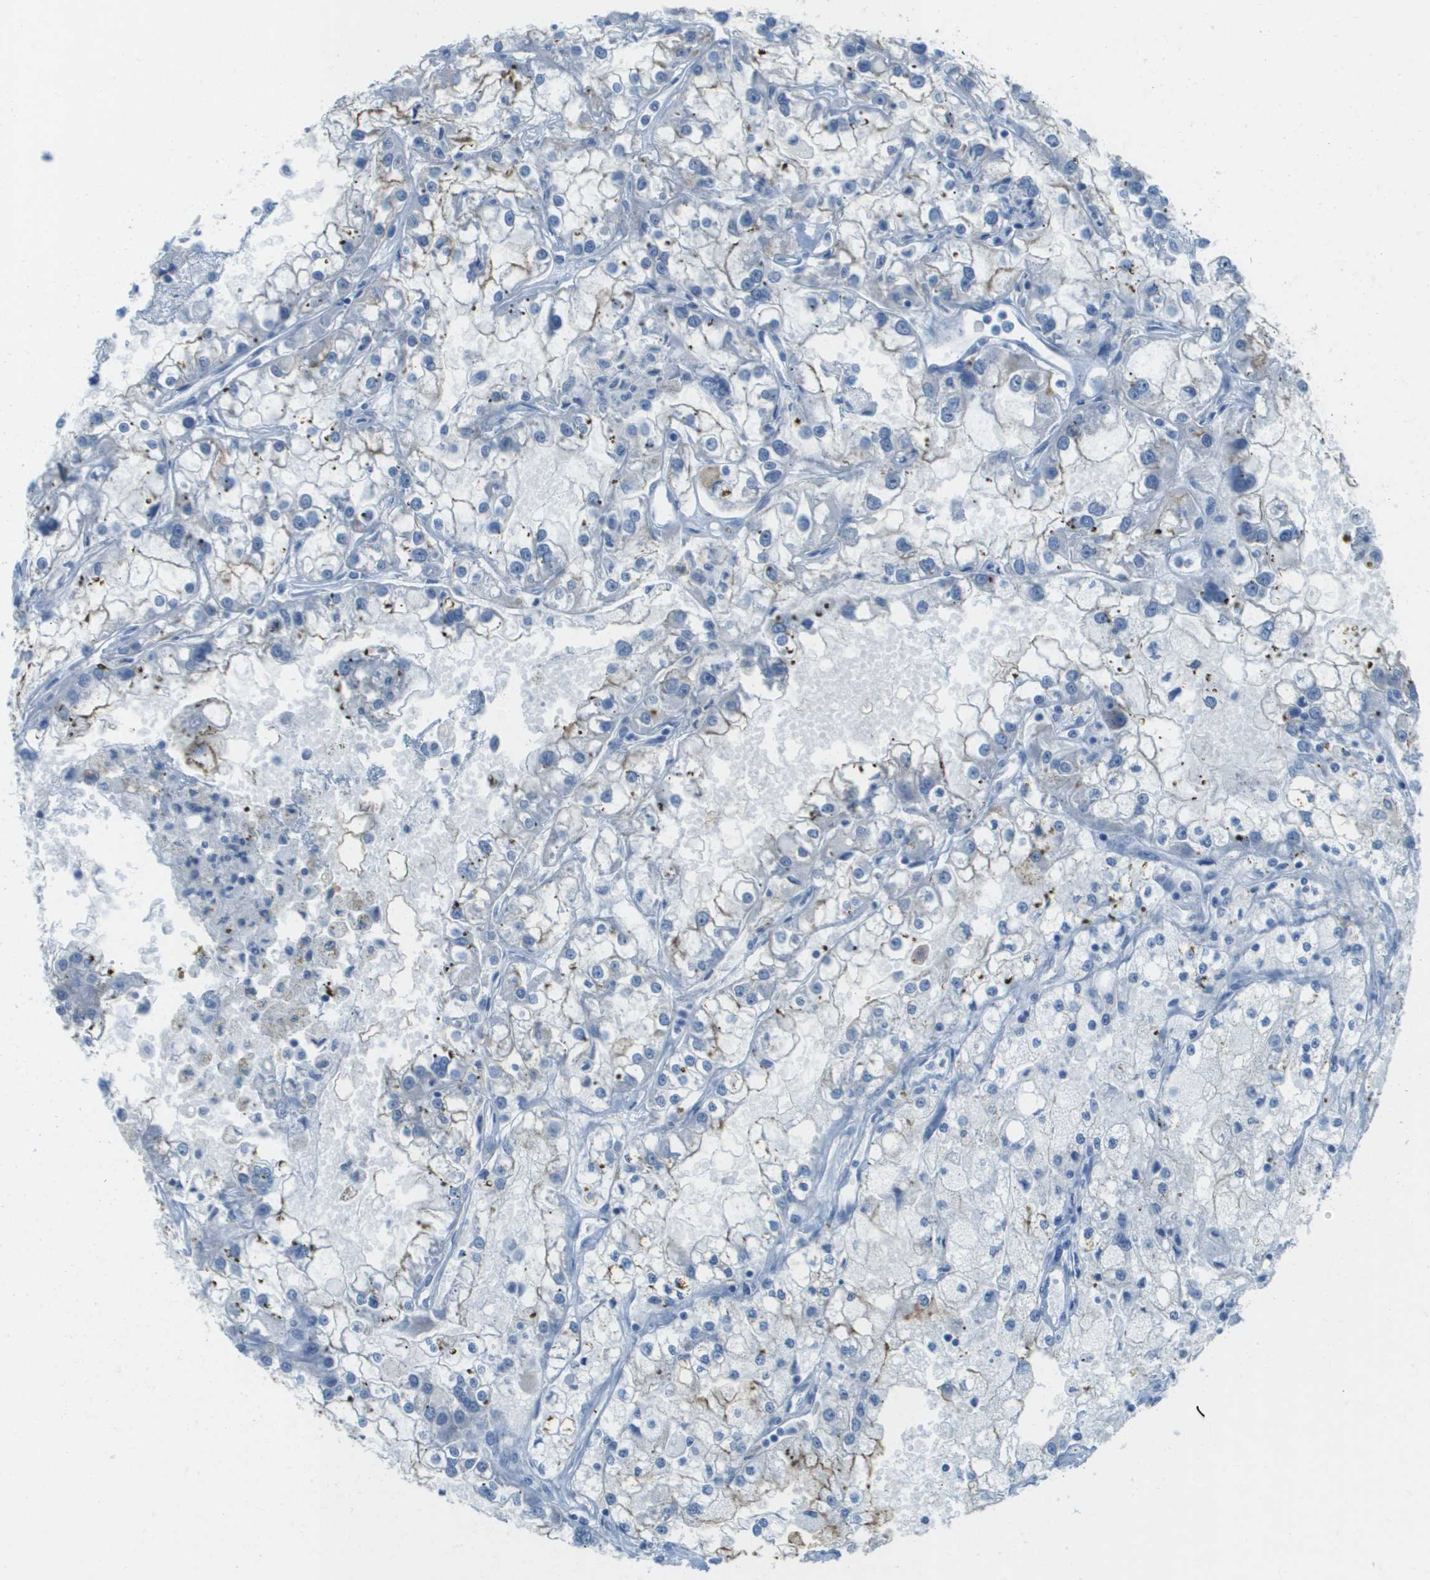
{"staining": {"intensity": "weak", "quantity": "<25%", "location": "cytoplasmic/membranous"}, "tissue": "renal cancer", "cell_type": "Tumor cells", "image_type": "cancer", "snomed": [{"axis": "morphology", "description": "Adenocarcinoma, NOS"}, {"axis": "topography", "description": "Kidney"}], "caption": "Tumor cells are negative for brown protein staining in renal cancer.", "gene": "CDHR2", "patient": {"sex": "female", "age": 52}}